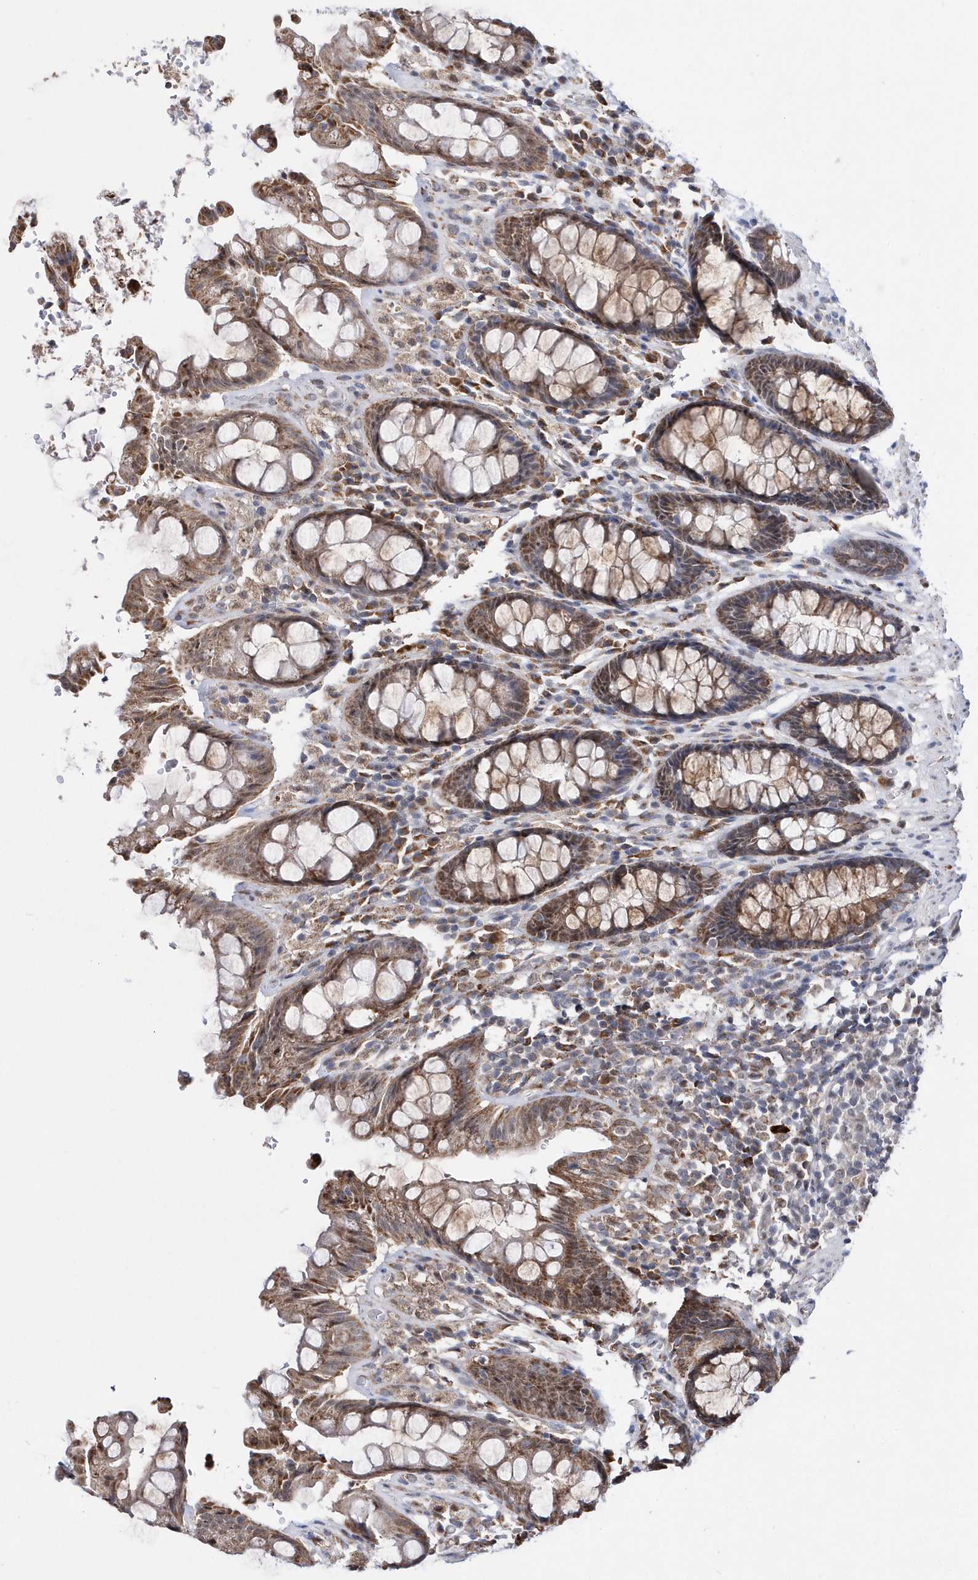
{"staining": {"intensity": "moderate", "quantity": ">75%", "location": "cytoplasmic/membranous"}, "tissue": "rectum", "cell_type": "Glandular cells", "image_type": "normal", "snomed": [{"axis": "morphology", "description": "Normal tissue, NOS"}, {"axis": "topography", "description": "Rectum"}], "caption": "This histopathology image demonstrates immunohistochemistry (IHC) staining of normal human rectum, with medium moderate cytoplasmic/membranous positivity in approximately >75% of glandular cells.", "gene": "SPATA5", "patient": {"sex": "male", "age": 64}}